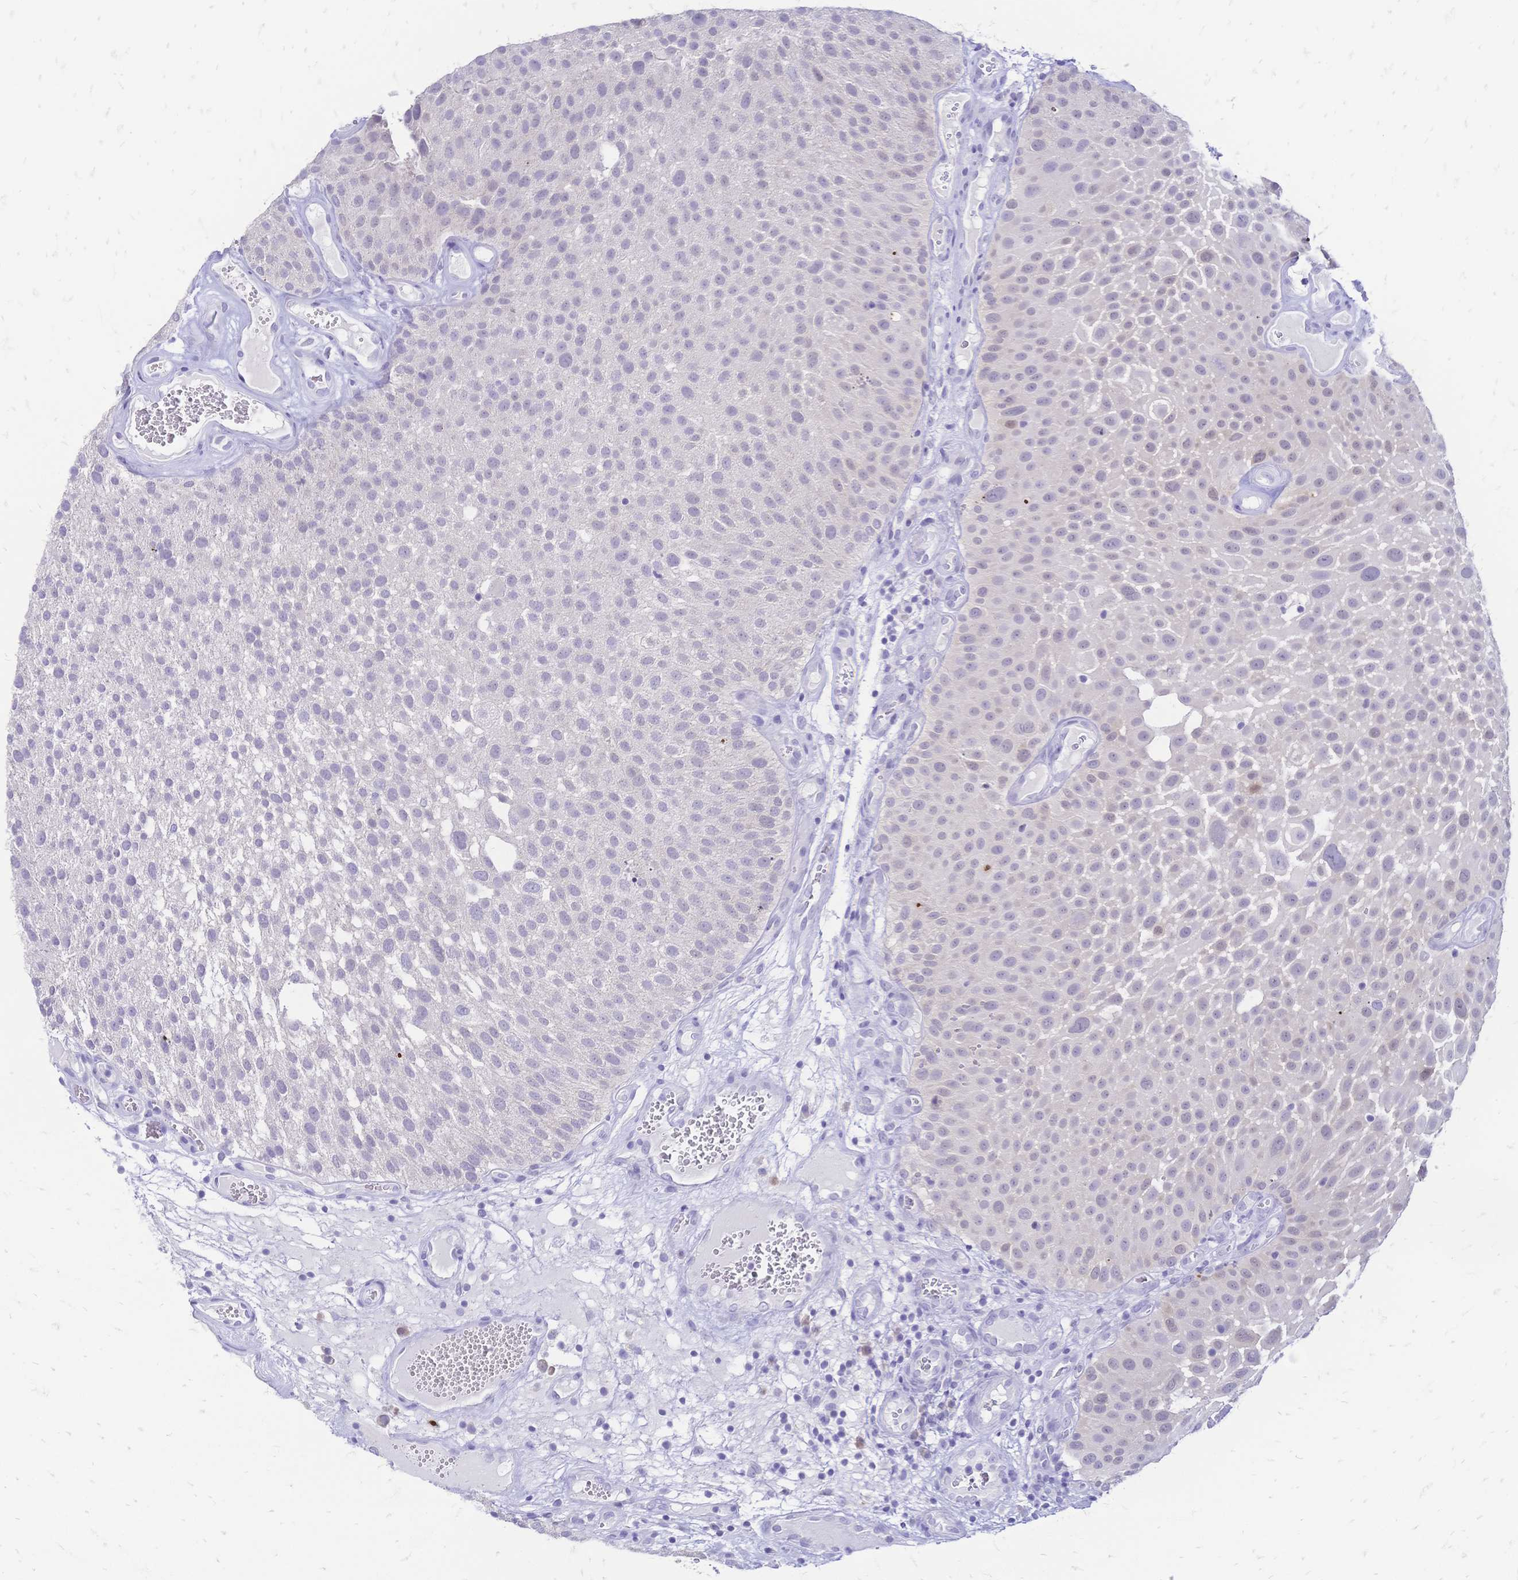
{"staining": {"intensity": "negative", "quantity": "none", "location": "none"}, "tissue": "urothelial cancer", "cell_type": "Tumor cells", "image_type": "cancer", "snomed": [{"axis": "morphology", "description": "Urothelial carcinoma, Low grade"}, {"axis": "topography", "description": "Urinary bladder"}], "caption": "Urothelial cancer was stained to show a protein in brown. There is no significant expression in tumor cells.", "gene": "GRB7", "patient": {"sex": "male", "age": 72}}